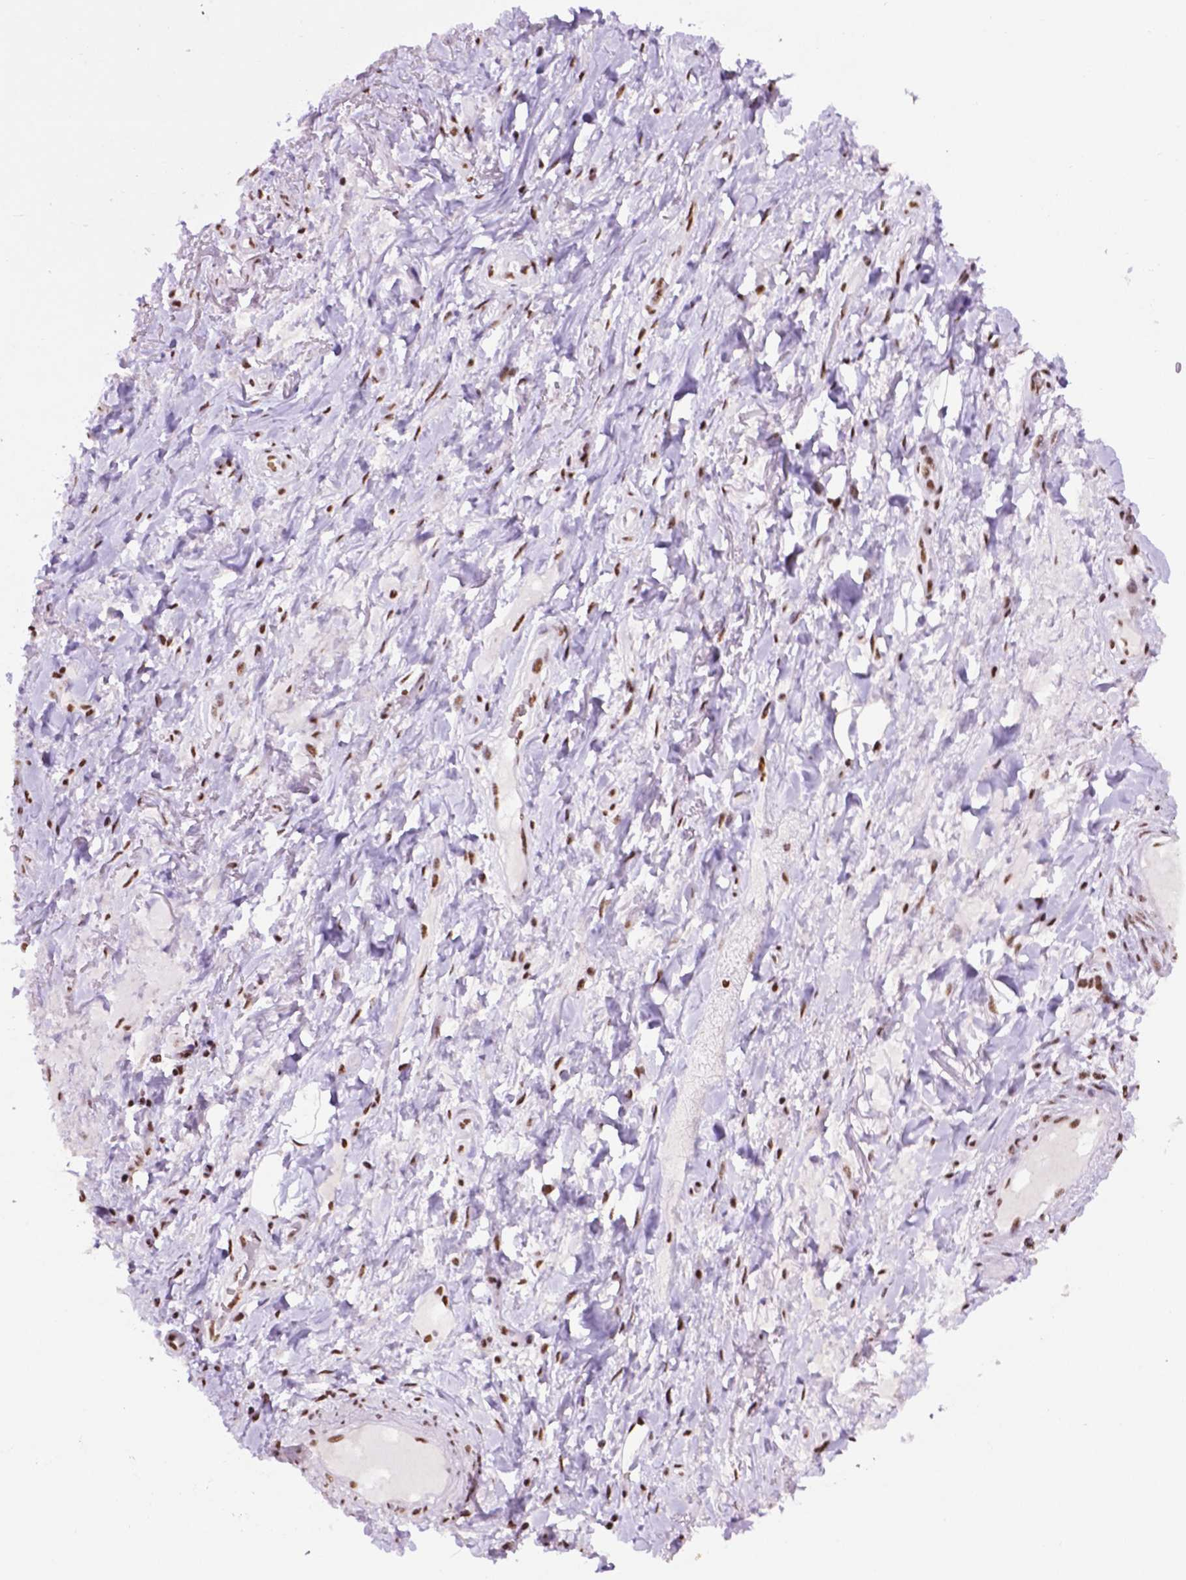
{"staining": {"intensity": "moderate", "quantity": "25%-75%", "location": "nuclear"}, "tissue": "adipose tissue", "cell_type": "Adipocytes", "image_type": "normal", "snomed": [{"axis": "morphology", "description": "Normal tissue, NOS"}, {"axis": "topography", "description": "Anal"}, {"axis": "topography", "description": "Peripheral nerve tissue"}], "caption": "A brown stain labels moderate nuclear positivity of a protein in adipocytes of unremarkable human adipose tissue. (DAB = brown stain, brightfield microscopy at high magnification).", "gene": "CCAR2", "patient": {"sex": "male", "age": 53}}